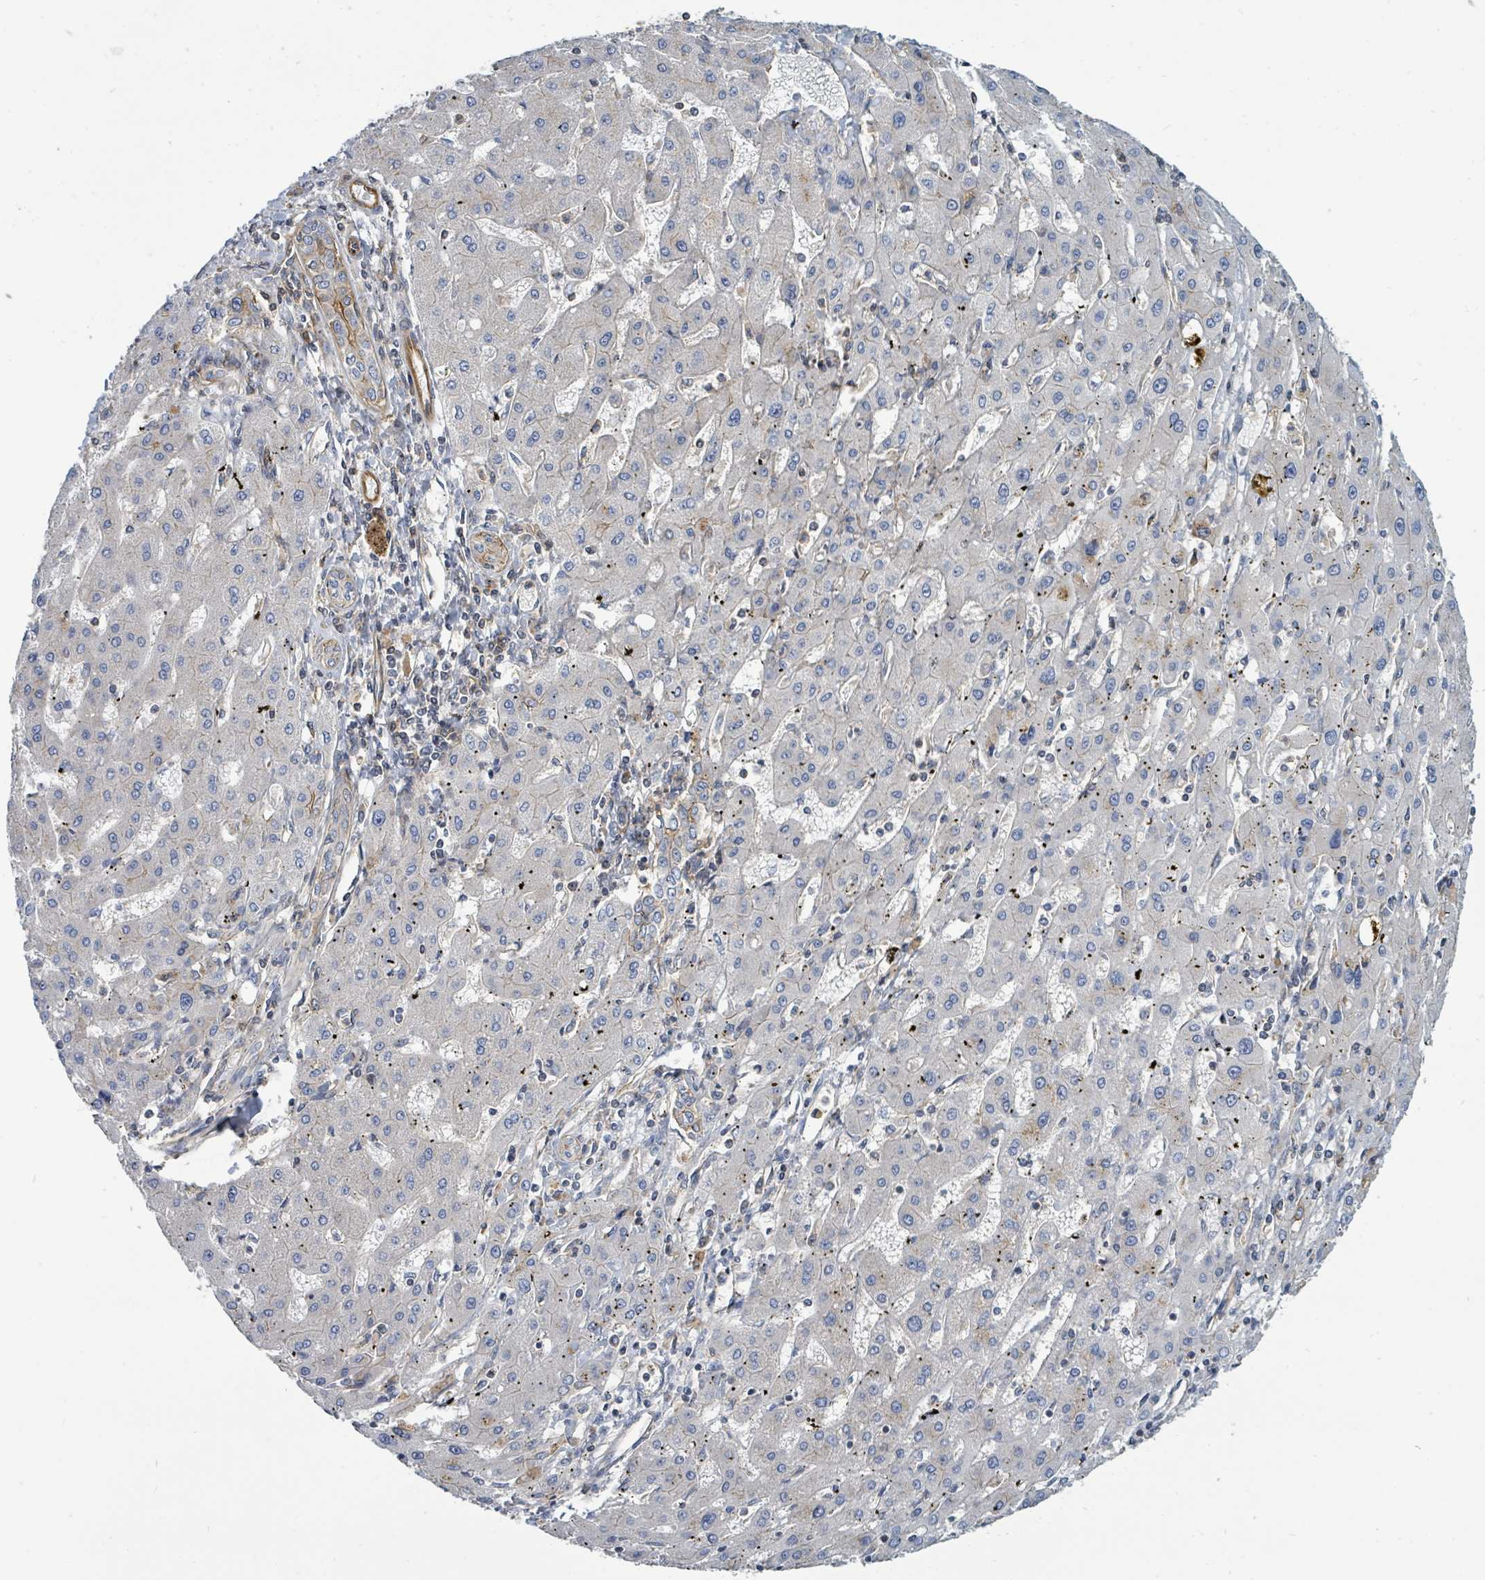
{"staining": {"intensity": "negative", "quantity": "none", "location": "none"}, "tissue": "liver cancer", "cell_type": "Tumor cells", "image_type": "cancer", "snomed": [{"axis": "morphology", "description": "Carcinoma, Hepatocellular, NOS"}, {"axis": "topography", "description": "Liver"}], "caption": "This is a image of IHC staining of hepatocellular carcinoma (liver), which shows no staining in tumor cells. (DAB immunohistochemistry (IHC) visualized using brightfield microscopy, high magnification).", "gene": "BOLA2B", "patient": {"sex": "male", "age": 72}}